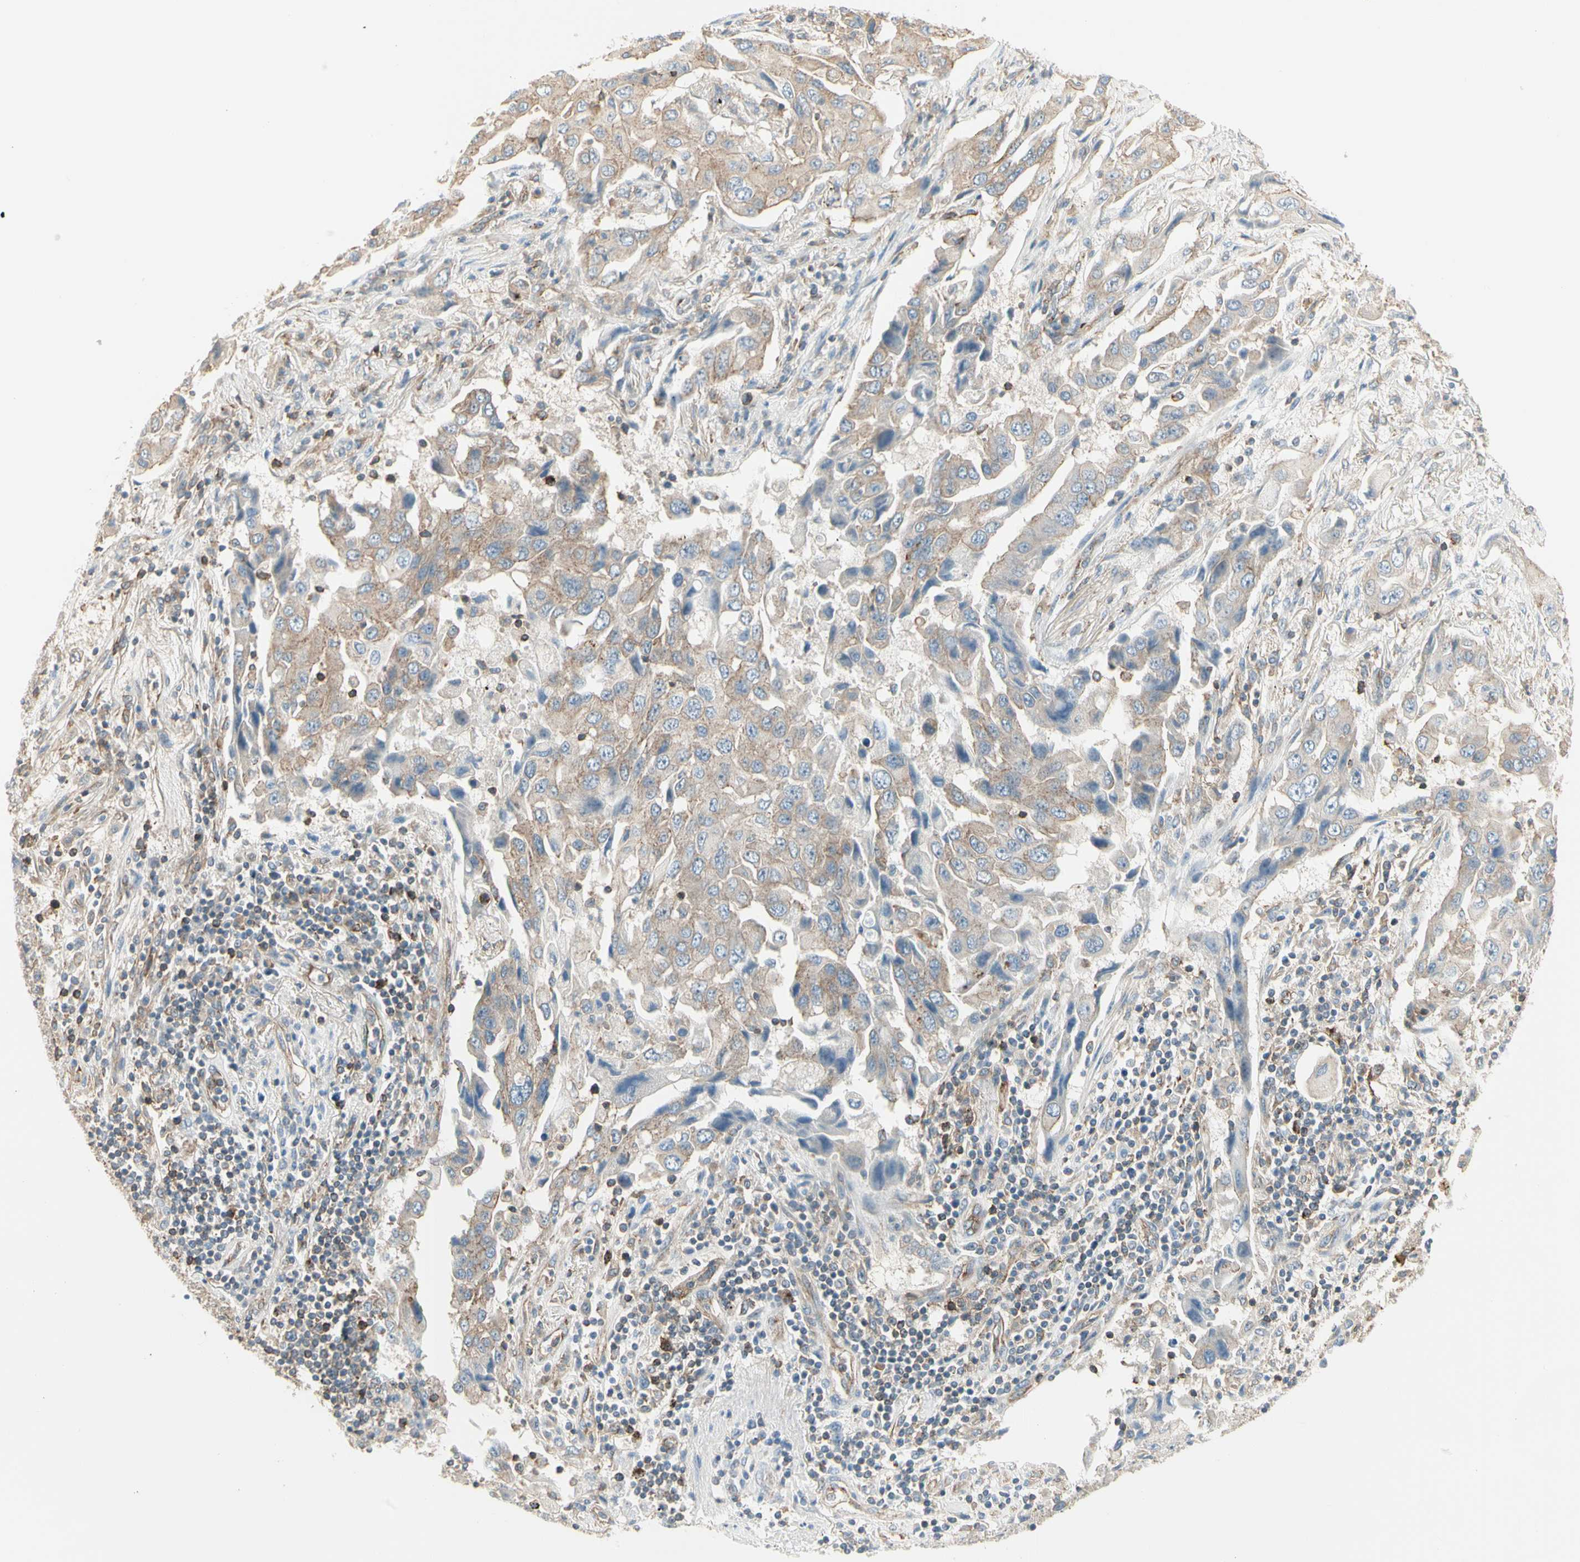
{"staining": {"intensity": "weak", "quantity": ">75%", "location": "cytoplasmic/membranous"}, "tissue": "lung cancer", "cell_type": "Tumor cells", "image_type": "cancer", "snomed": [{"axis": "morphology", "description": "Adenocarcinoma, NOS"}, {"axis": "topography", "description": "Lung"}], "caption": "A brown stain labels weak cytoplasmic/membranous staining of a protein in lung cancer (adenocarcinoma) tumor cells.", "gene": "AGFG1", "patient": {"sex": "female", "age": 65}}